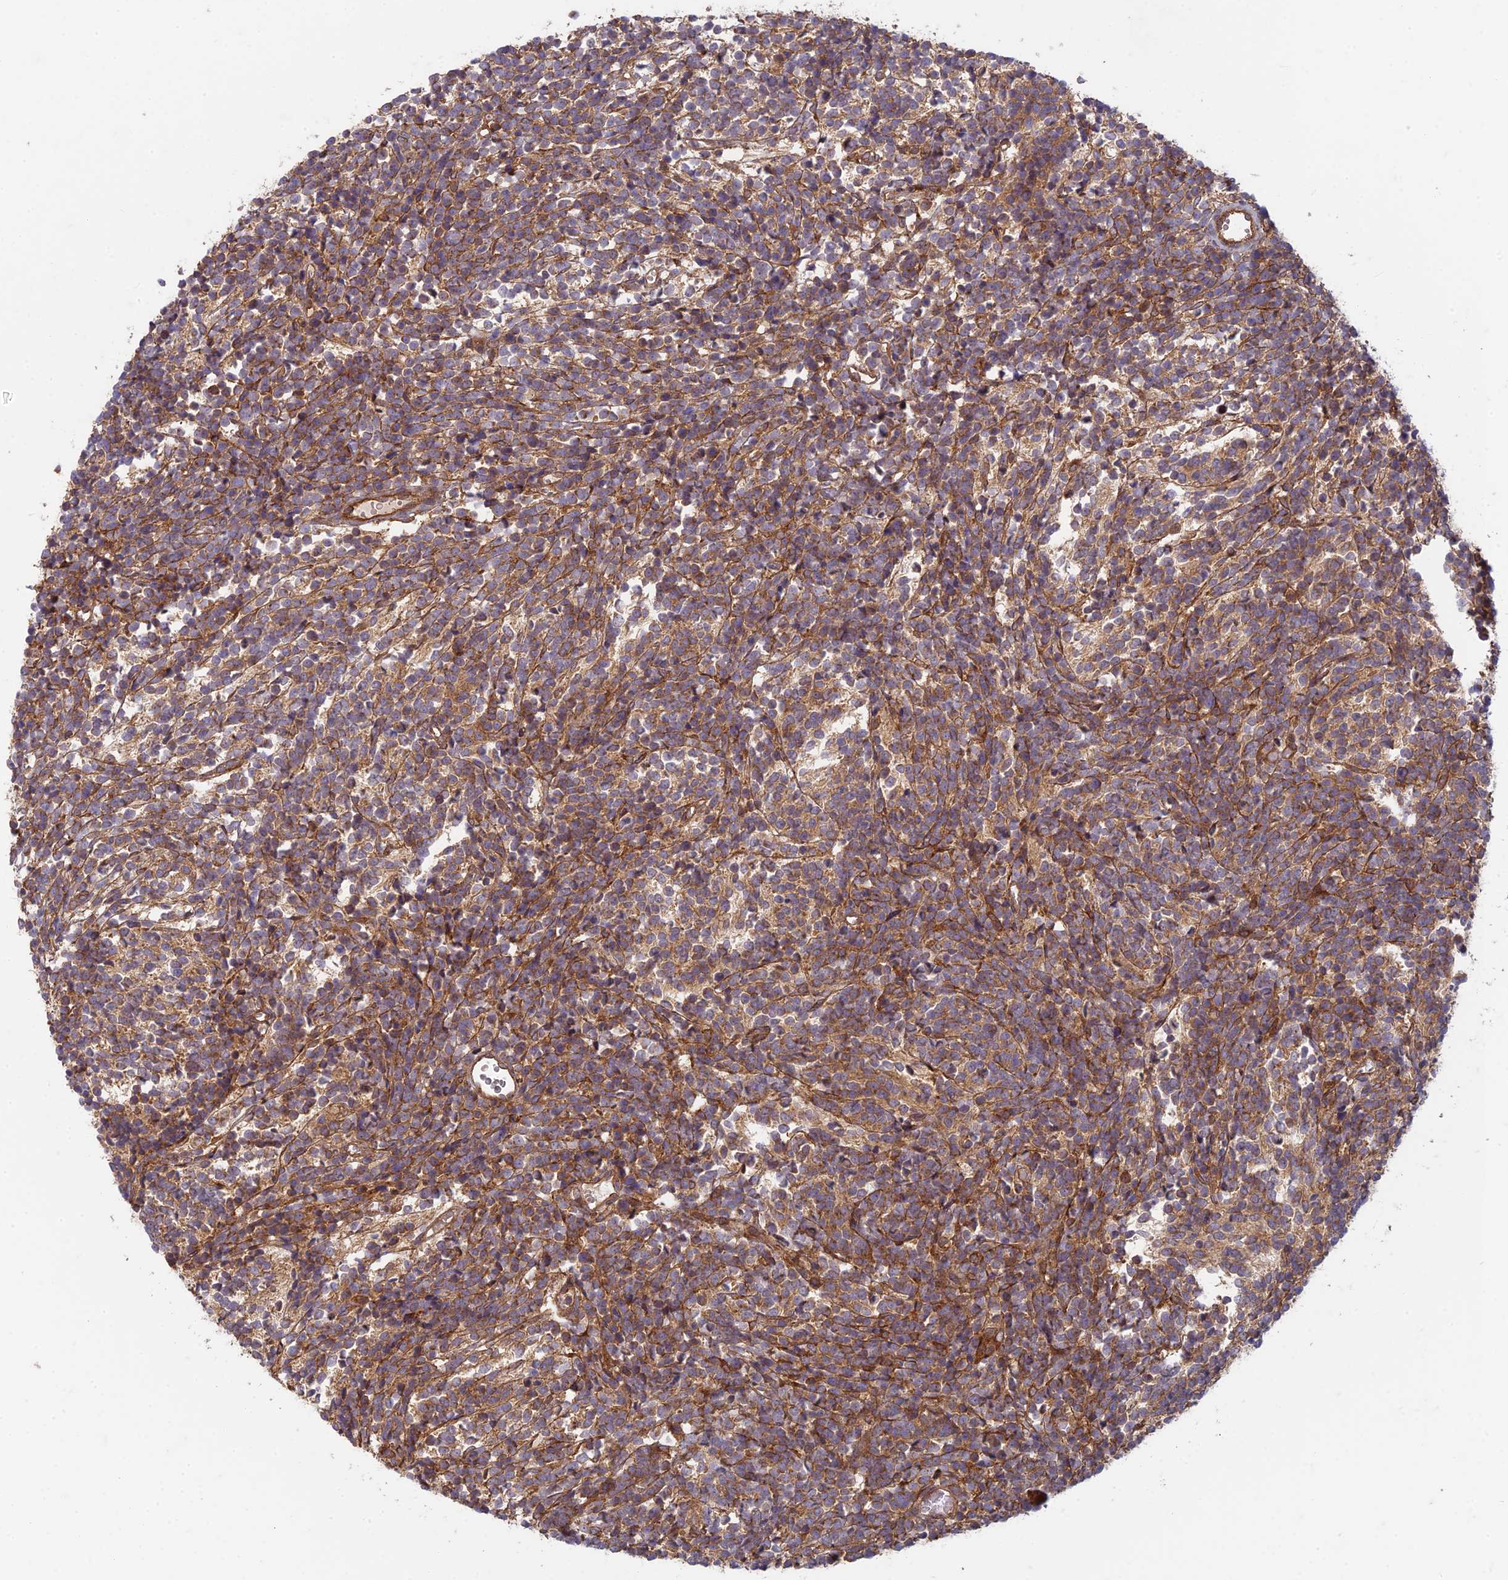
{"staining": {"intensity": "moderate", "quantity": ">75%", "location": "cytoplasmic/membranous"}, "tissue": "glioma", "cell_type": "Tumor cells", "image_type": "cancer", "snomed": [{"axis": "morphology", "description": "Glioma, malignant, Low grade"}, {"axis": "topography", "description": "Brain"}], "caption": "Malignant glioma (low-grade) stained with a protein marker shows moderate staining in tumor cells.", "gene": "TCF25", "patient": {"sex": "female", "age": 1}}